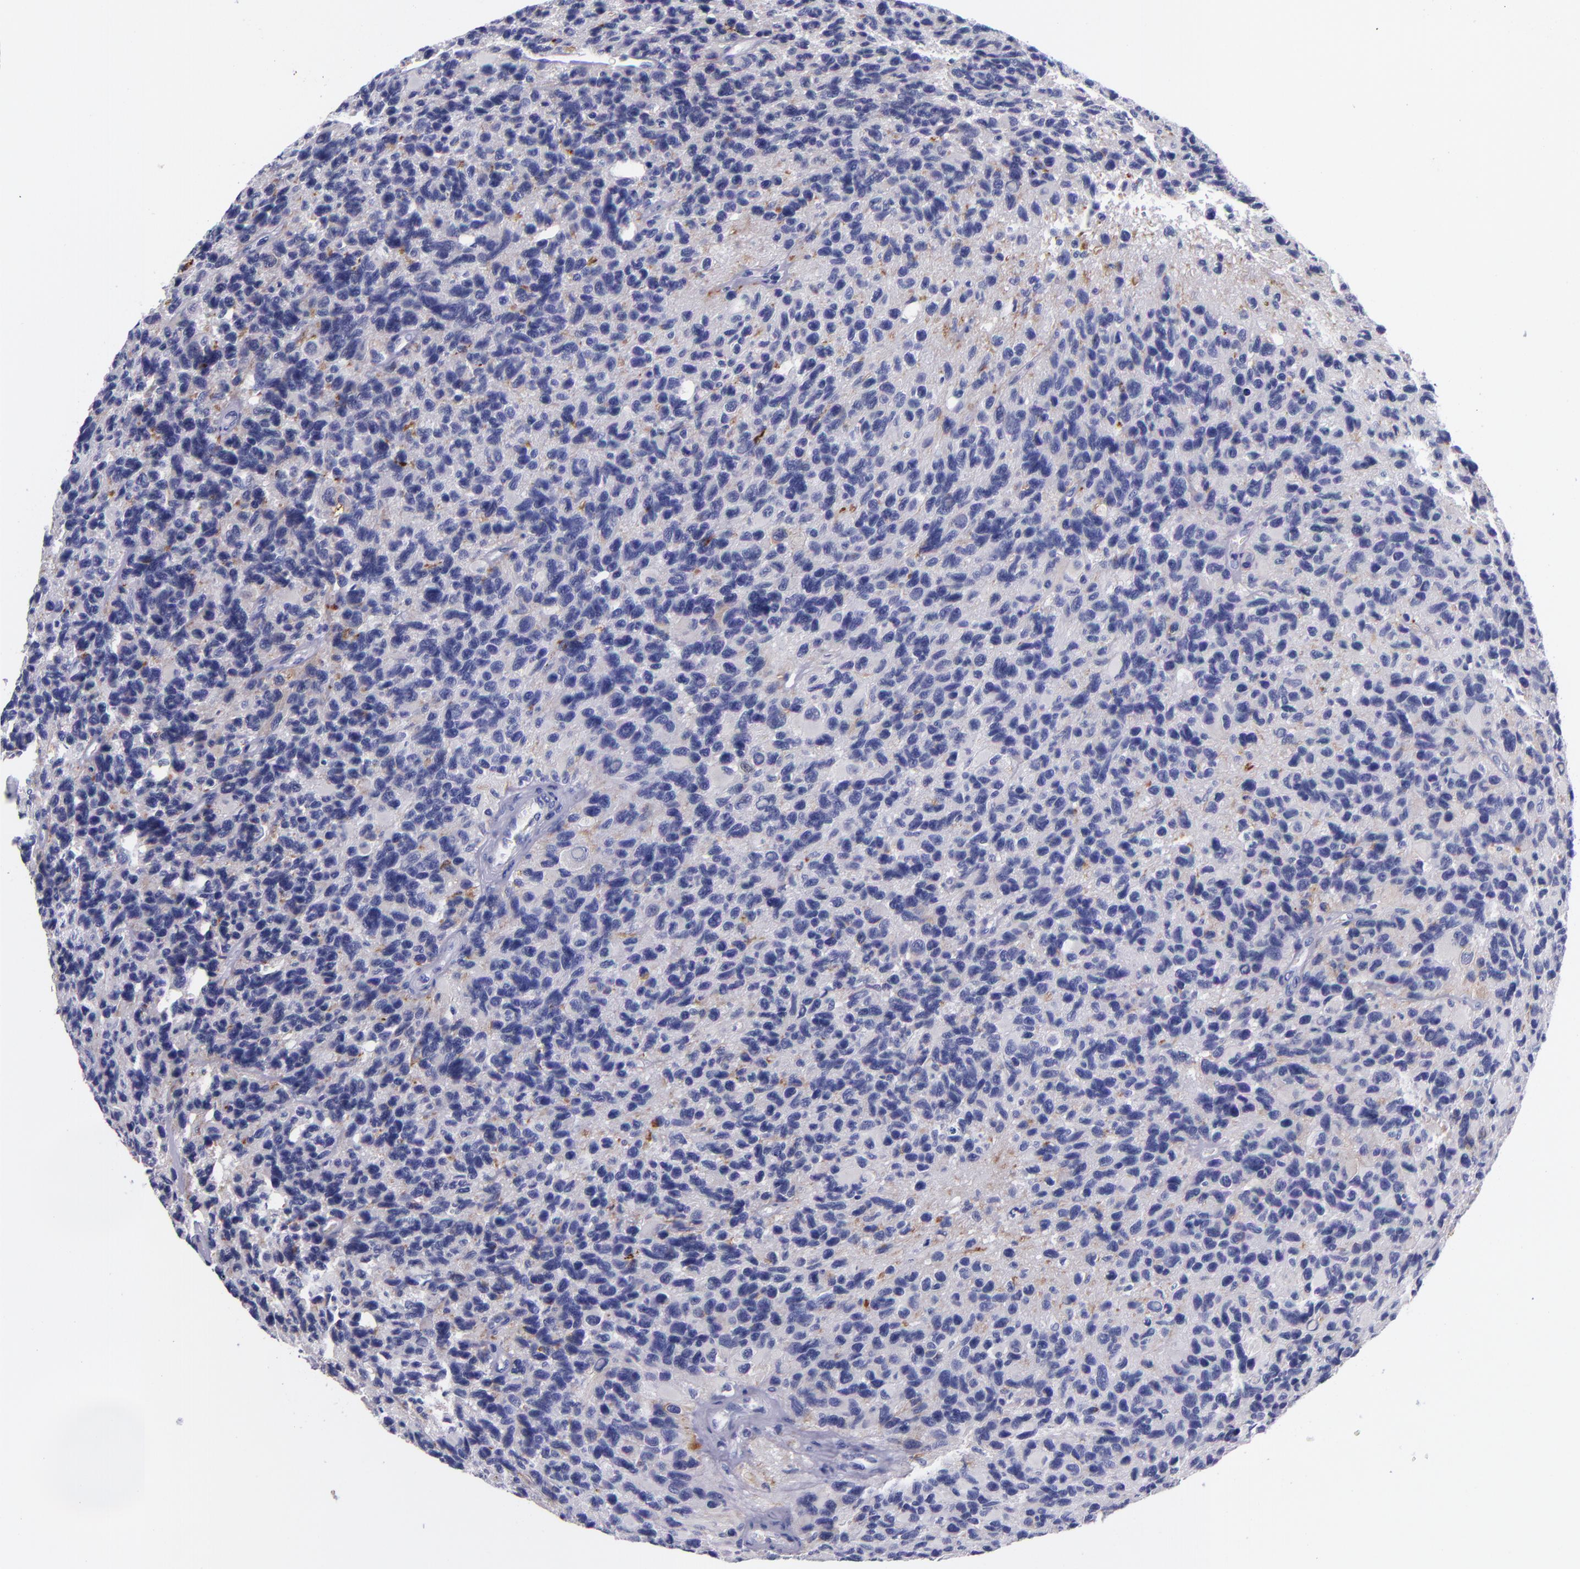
{"staining": {"intensity": "weak", "quantity": "<25%", "location": "cytoplasmic/membranous"}, "tissue": "glioma", "cell_type": "Tumor cells", "image_type": "cancer", "snomed": [{"axis": "morphology", "description": "Glioma, malignant, High grade"}, {"axis": "topography", "description": "Brain"}], "caption": "Human glioma stained for a protein using IHC exhibits no positivity in tumor cells.", "gene": "SV2A", "patient": {"sex": "male", "age": 77}}